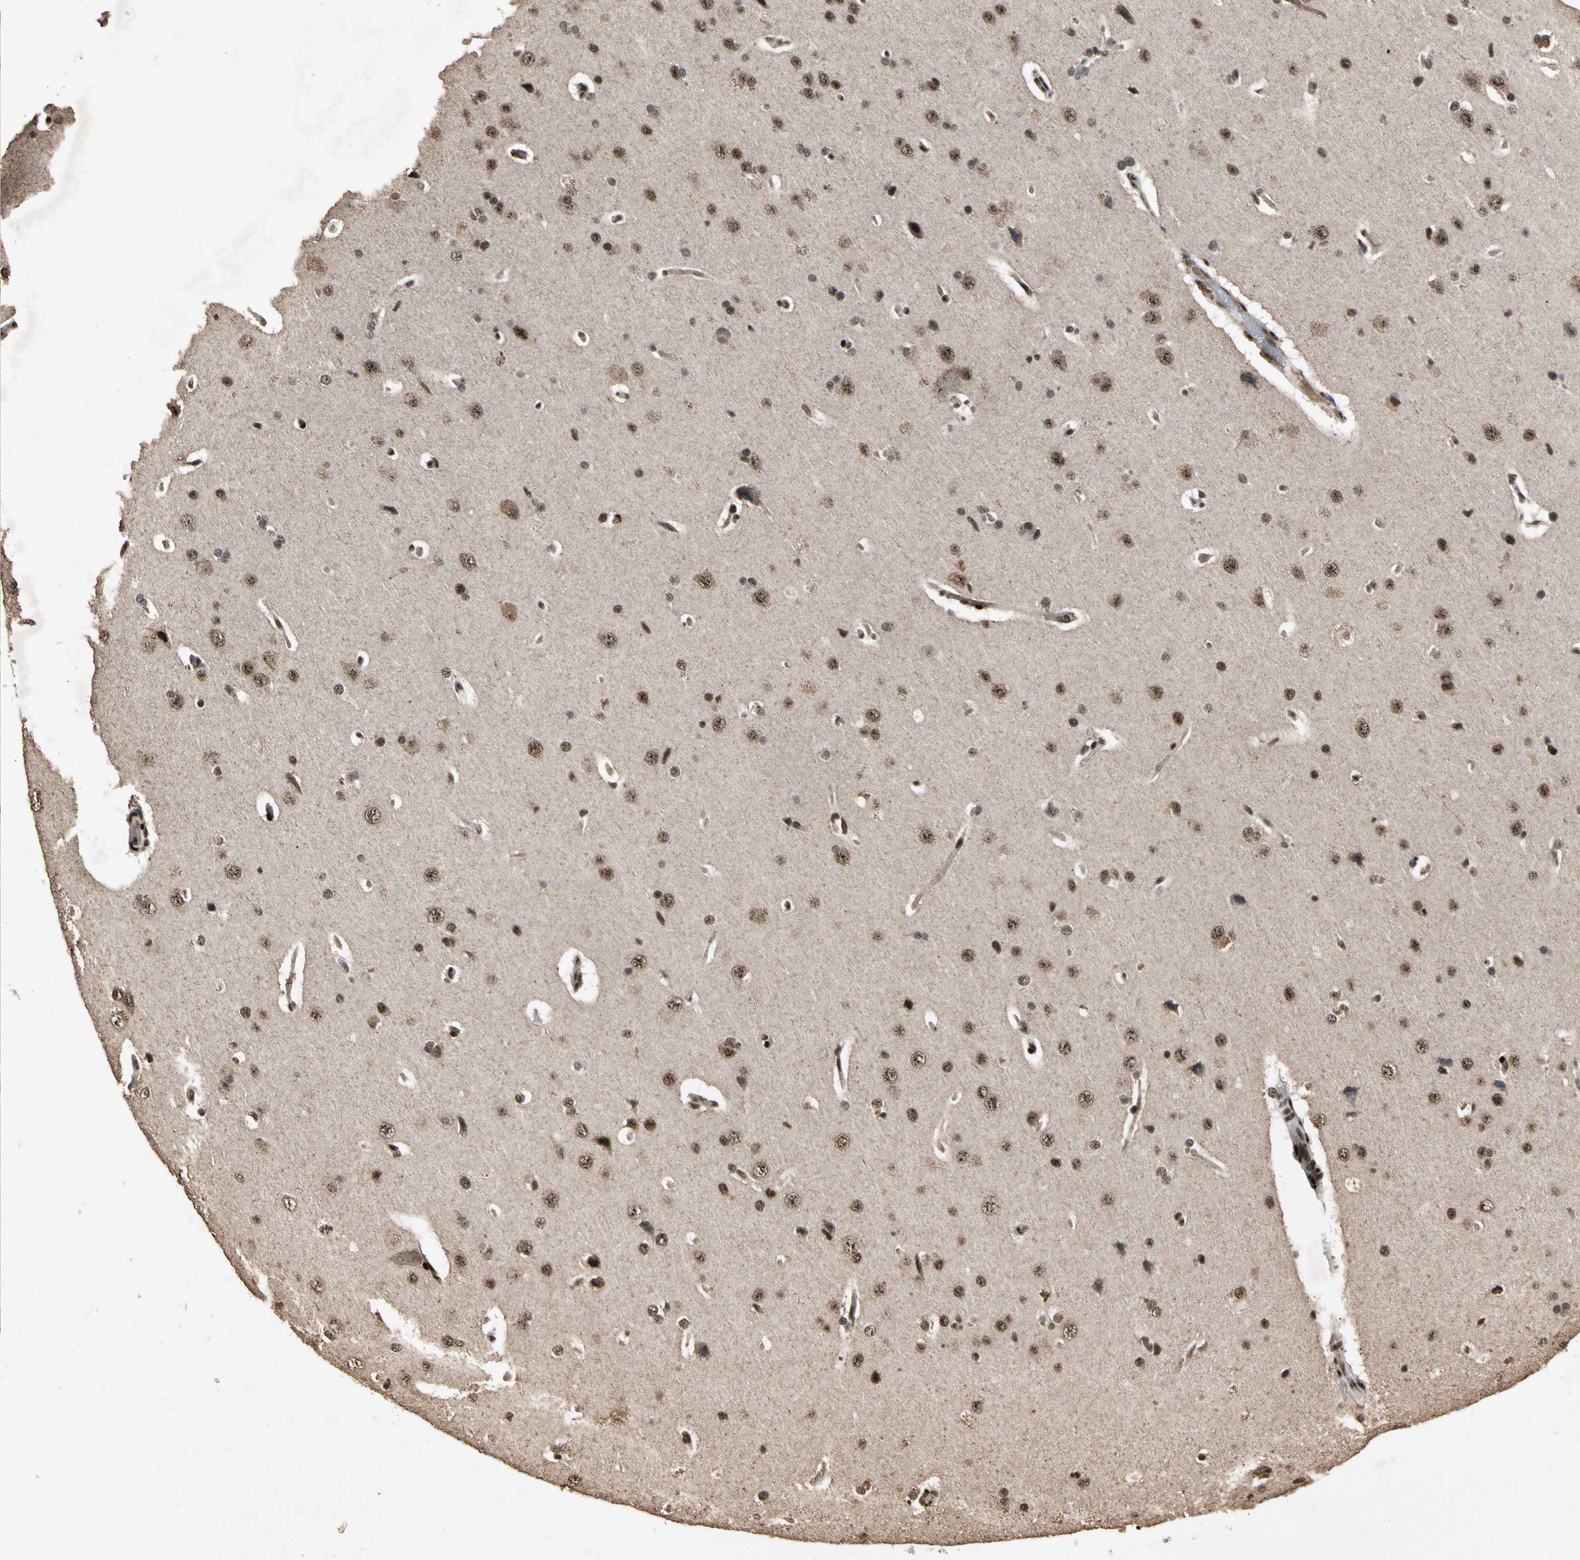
{"staining": {"intensity": "moderate", "quantity": ">75%", "location": "nuclear"}, "tissue": "cerebral cortex", "cell_type": "Endothelial cells", "image_type": "normal", "snomed": [{"axis": "morphology", "description": "Normal tissue, NOS"}, {"axis": "topography", "description": "Cerebral cortex"}], "caption": "A micrograph of human cerebral cortex stained for a protein shows moderate nuclear brown staining in endothelial cells. (IHC, brightfield microscopy, high magnification).", "gene": "TBX2", "patient": {"sex": "male", "age": 62}}